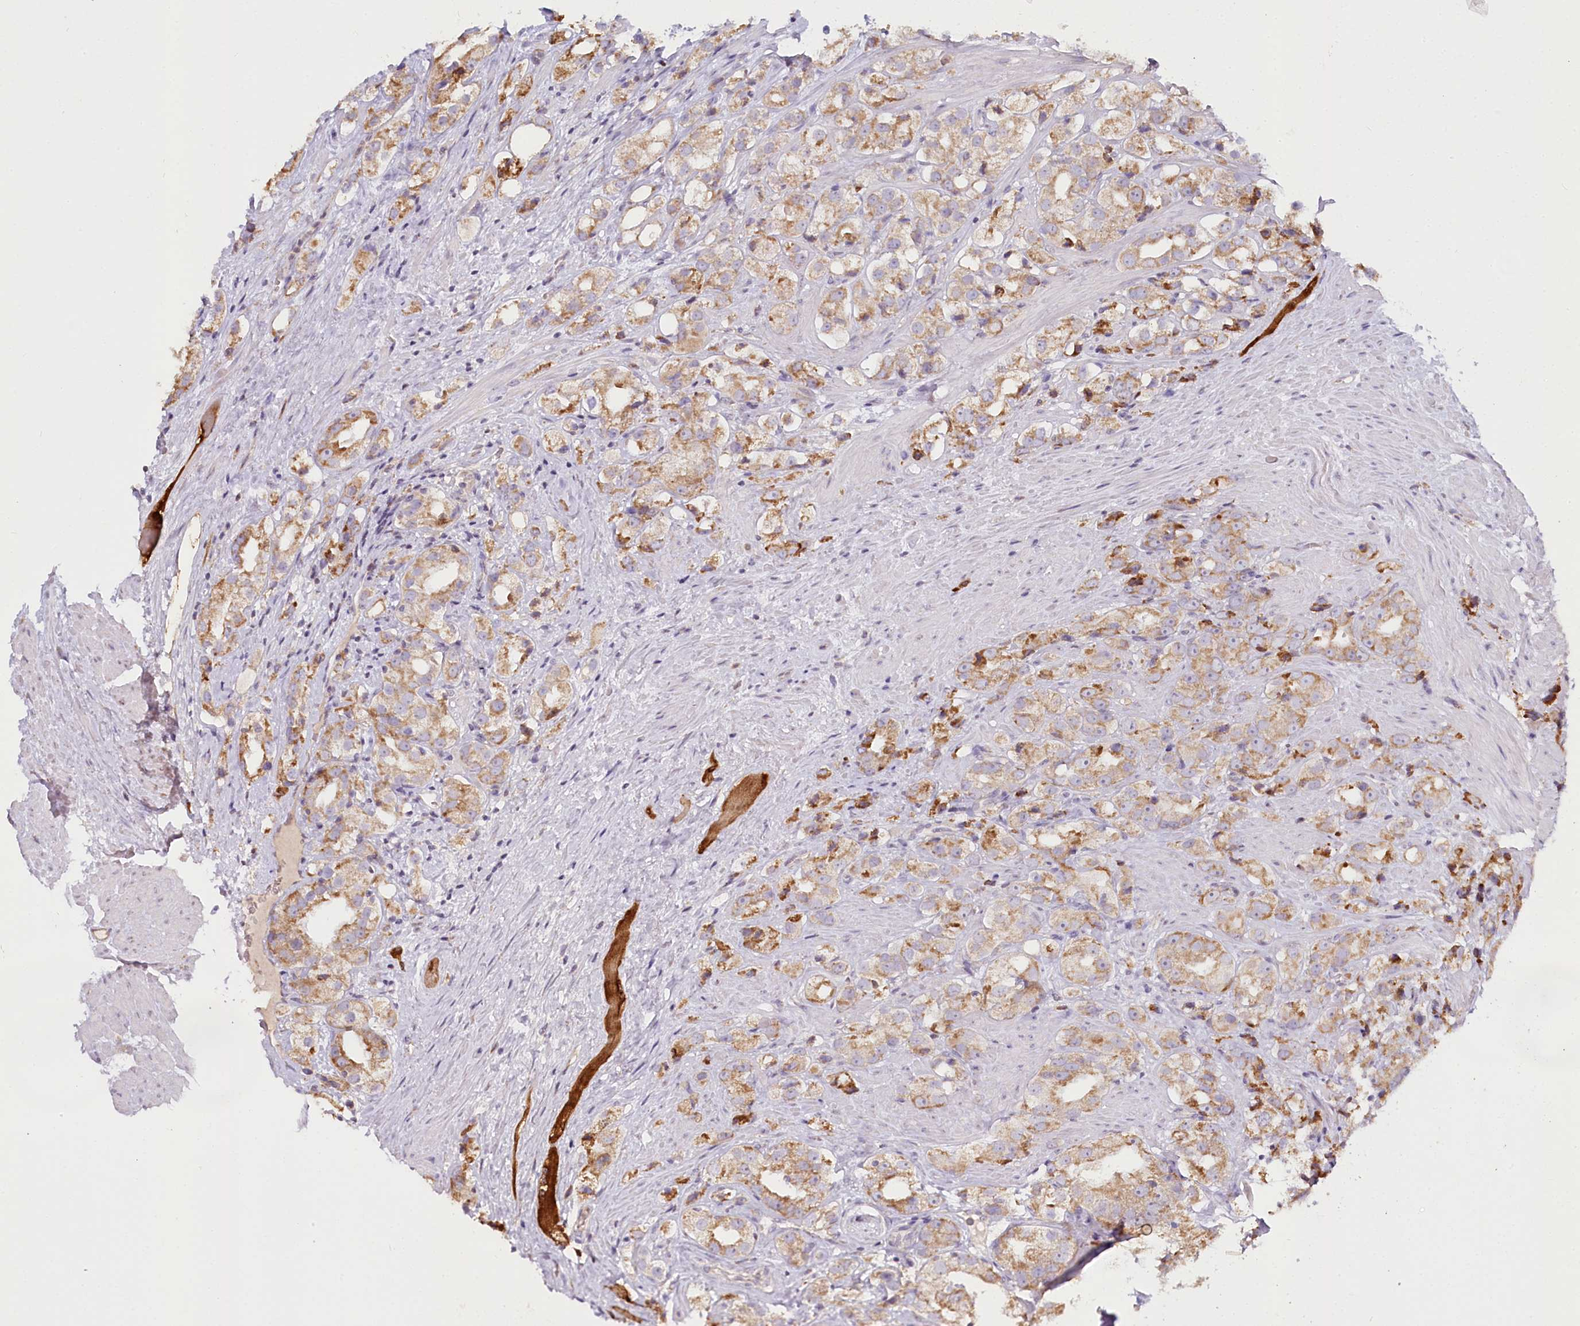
{"staining": {"intensity": "moderate", "quantity": ">75%", "location": "cytoplasmic/membranous"}, "tissue": "prostate cancer", "cell_type": "Tumor cells", "image_type": "cancer", "snomed": [{"axis": "morphology", "description": "Adenocarcinoma, NOS"}, {"axis": "topography", "description": "Prostate"}], "caption": "Tumor cells demonstrate moderate cytoplasmic/membranous expression in about >75% of cells in prostate adenocarcinoma. (brown staining indicates protein expression, while blue staining denotes nuclei).", "gene": "ACOX2", "patient": {"sex": "male", "age": 79}}